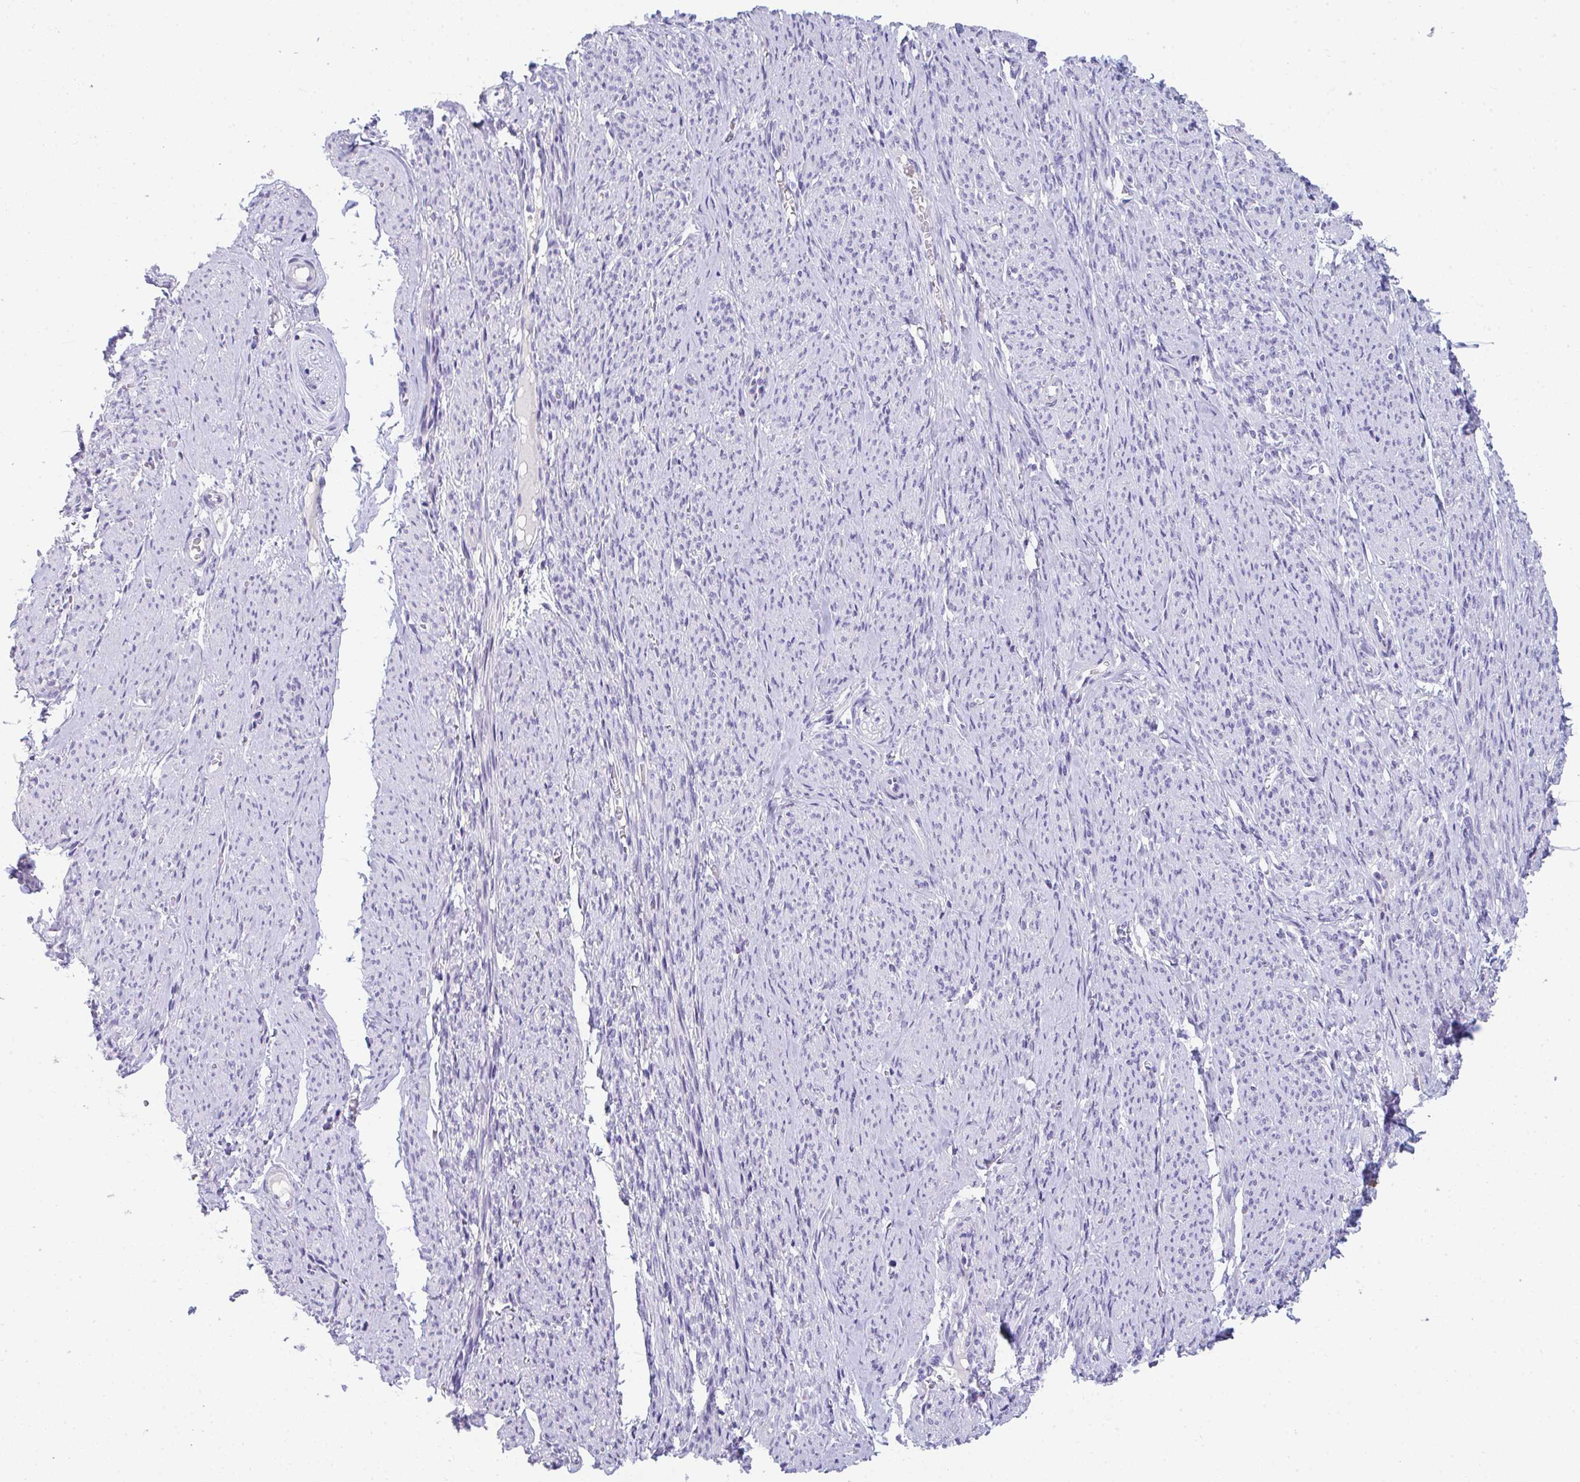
{"staining": {"intensity": "negative", "quantity": "none", "location": "none"}, "tissue": "smooth muscle", "cell_type": "Smooth muscle cells", "image_type": "normal", "snomed": [{"axis": "morphology", "description": "Normal tissue, NOS"}, {"axis": "topography", "description": "Smooth muscle"}], "caption": "High power microscopy histopathology image of an immunohistochemistry photomicrograph of unremarkable smooth muscle, revealing no significant expression in smooth muscle cells.", "gene": "TTC30A", "patient": {"sex": "female", "age": 65}}